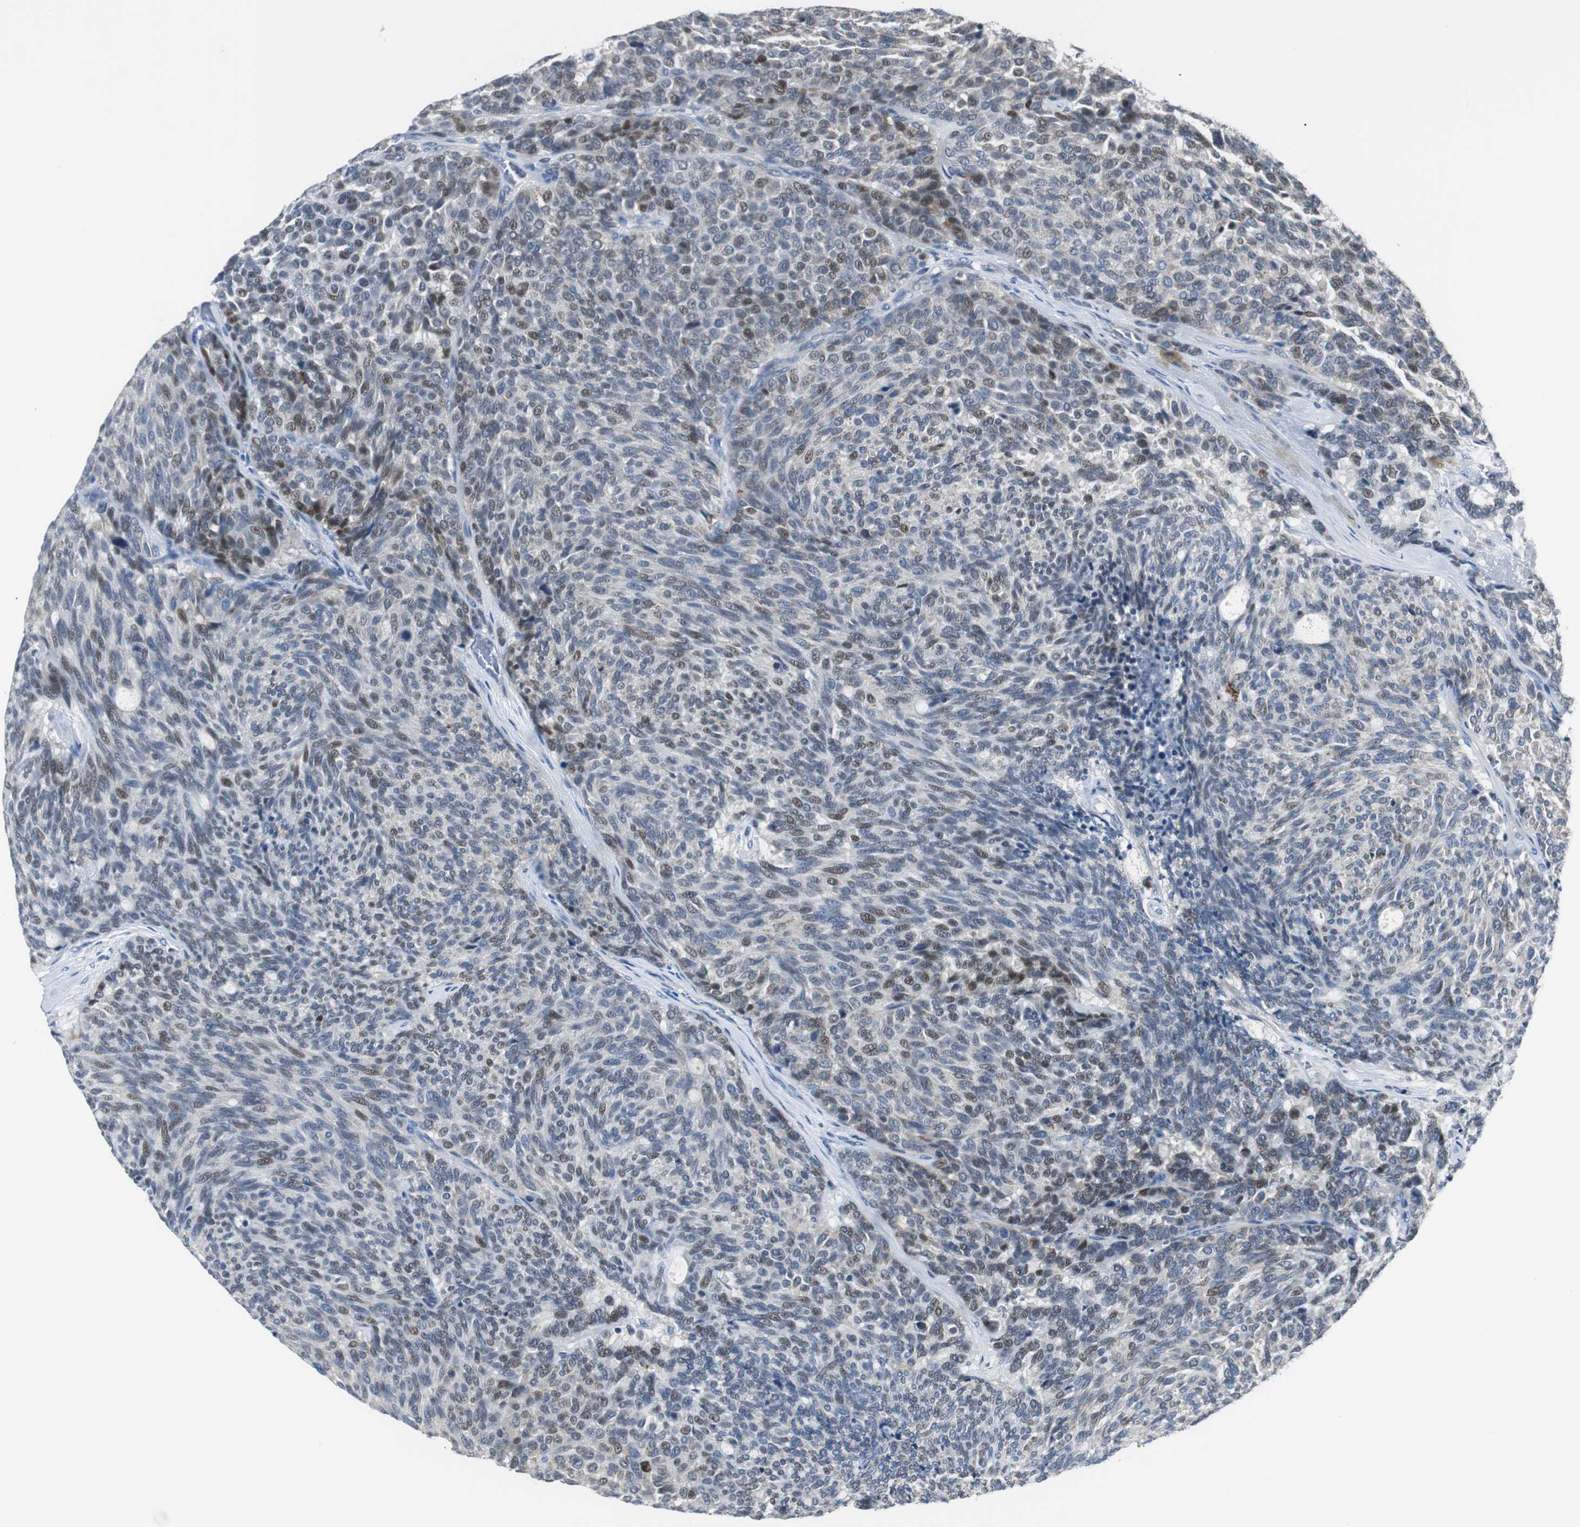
{"staining": {"intensity": "weak", "quantity": "25%-75%", "location": "nuclear"}, "tissue": "carcinoid", "cell_type": "Tumor cells", "image_type": "cancer", "snomed": [{"axis": "morphology", "description": "Carcinoid, malignant, NOS"}, {"axis": "topography", "description": "Pancreas"}], "caption": "A histopathology image of carcinoid stained for a protein demonstrates weak nuclear brown staining in tumor cells. Nuclei are stained in blue.", "gene": "MYT1", "patient": {"sex": "female", "age": 54}}